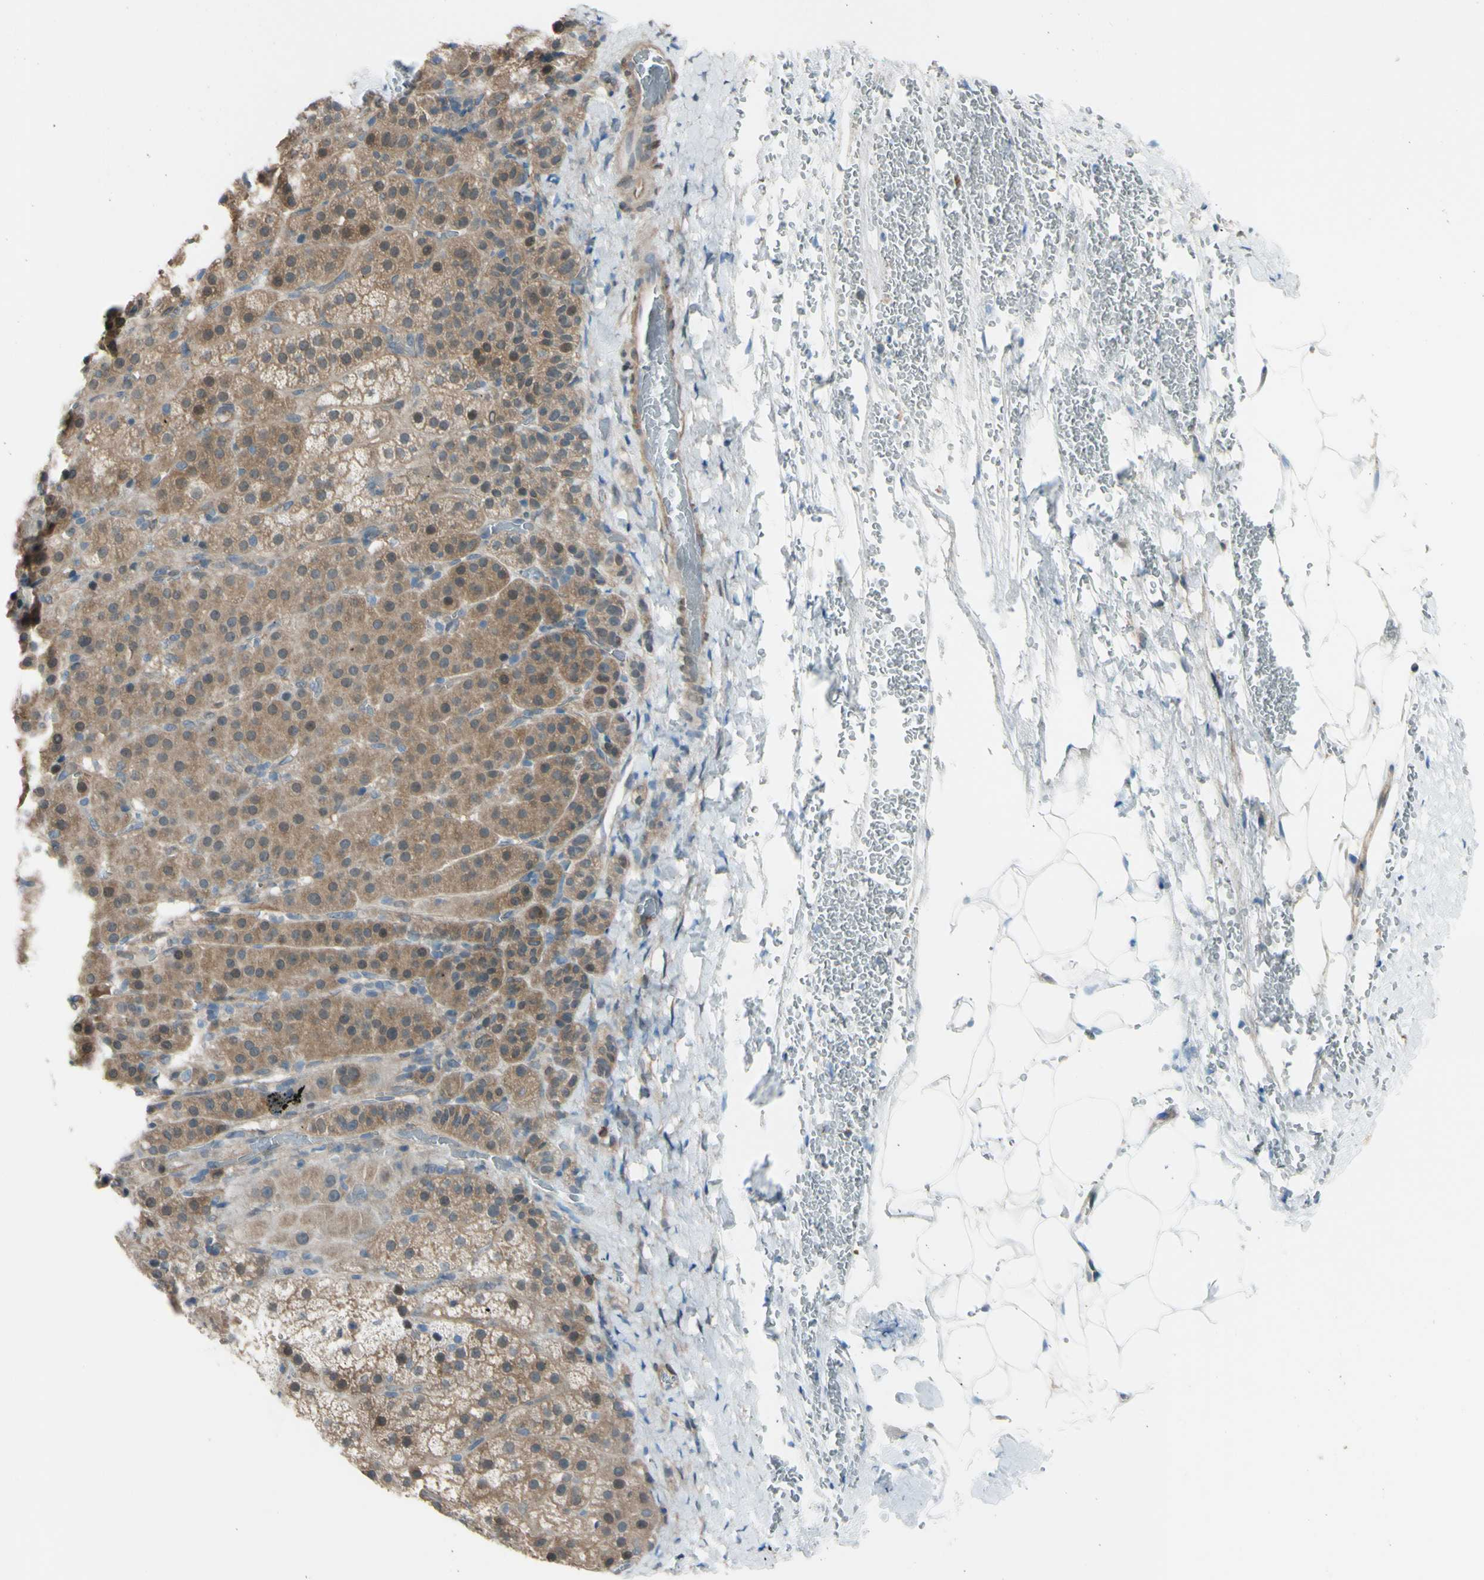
{"staining": {"intensity": "moderate", "quantity": "25%-75%", "location": "cytoplasmic/membranous,nuclear"}, "tissue": "adrenal gland", "cell_type": "Glandular cells", "image_type": "normal", "snomed": [{"axis": "morphology", "description": "Normal tissue, NOS"}, {"axis": "topography", "description": "Adrenal gland"}], "caption": "Adrenal gland was stained to show a protein in brown. There is medium levels of moderate cytoplasmic/membranous,nuclear expression in about 25%-75% of glandular cells. (DAB IHC with brightfield microscopy, high magnification).", "gene": "YWHAQ", "patient": {"sex": "female", "age": 57}}